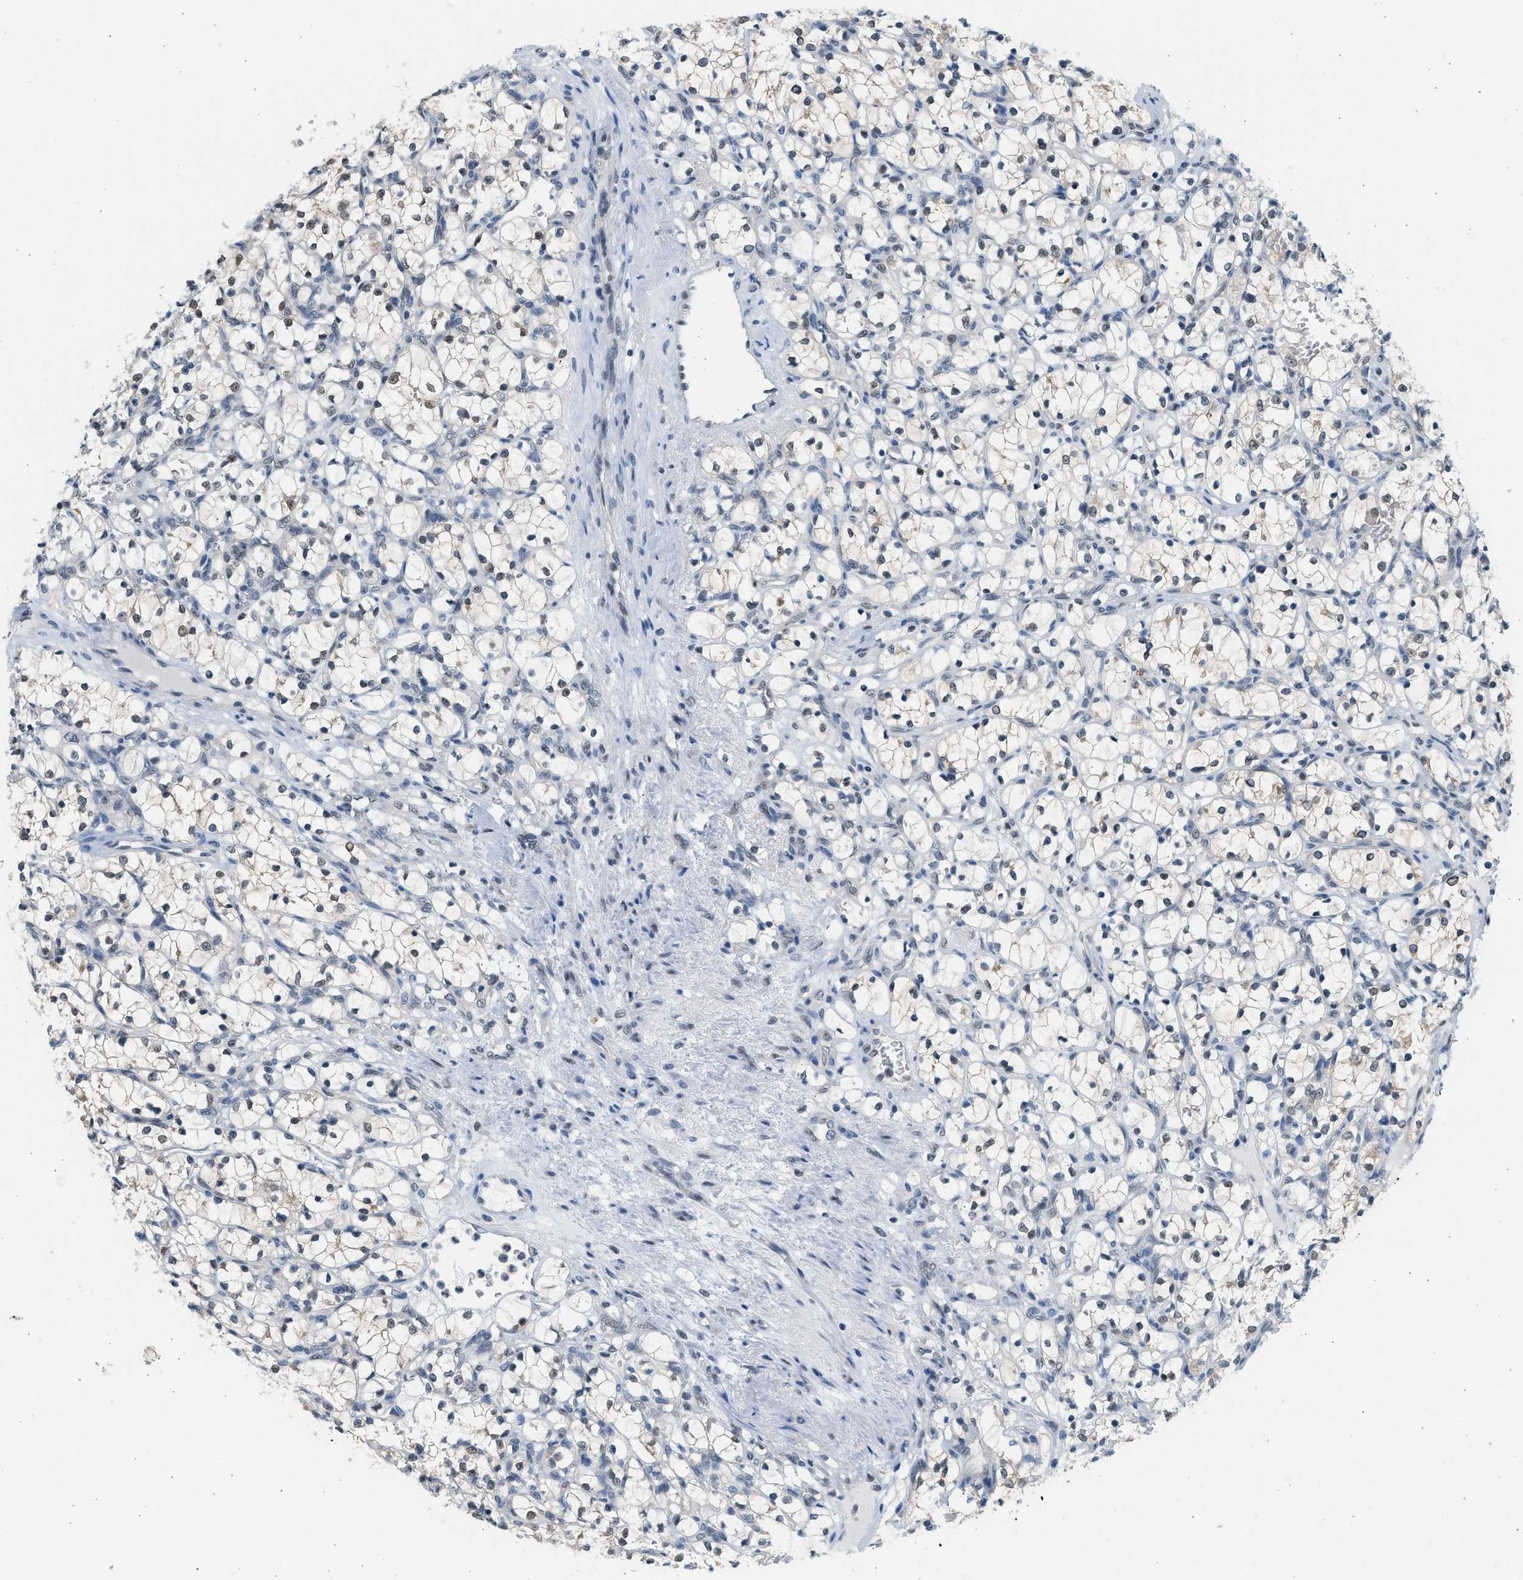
{"staining": {"intensity": "weak", "quantity": "<25%", "location": "nuclear"}, "tissue": "renal cancer", "cell_type": "Tumor cells", "image_type": "cancer", "snomed": [{"axis": "morphology", "description": "Adenocarcinoma, NOS"}, {"axis": "topography", "description": "Kidney"}], "caption": "Tumor cells show no significant positivity in renal cancer.", "gene": "HIPK1", "patient": {"sex": "female", "age": 69}}